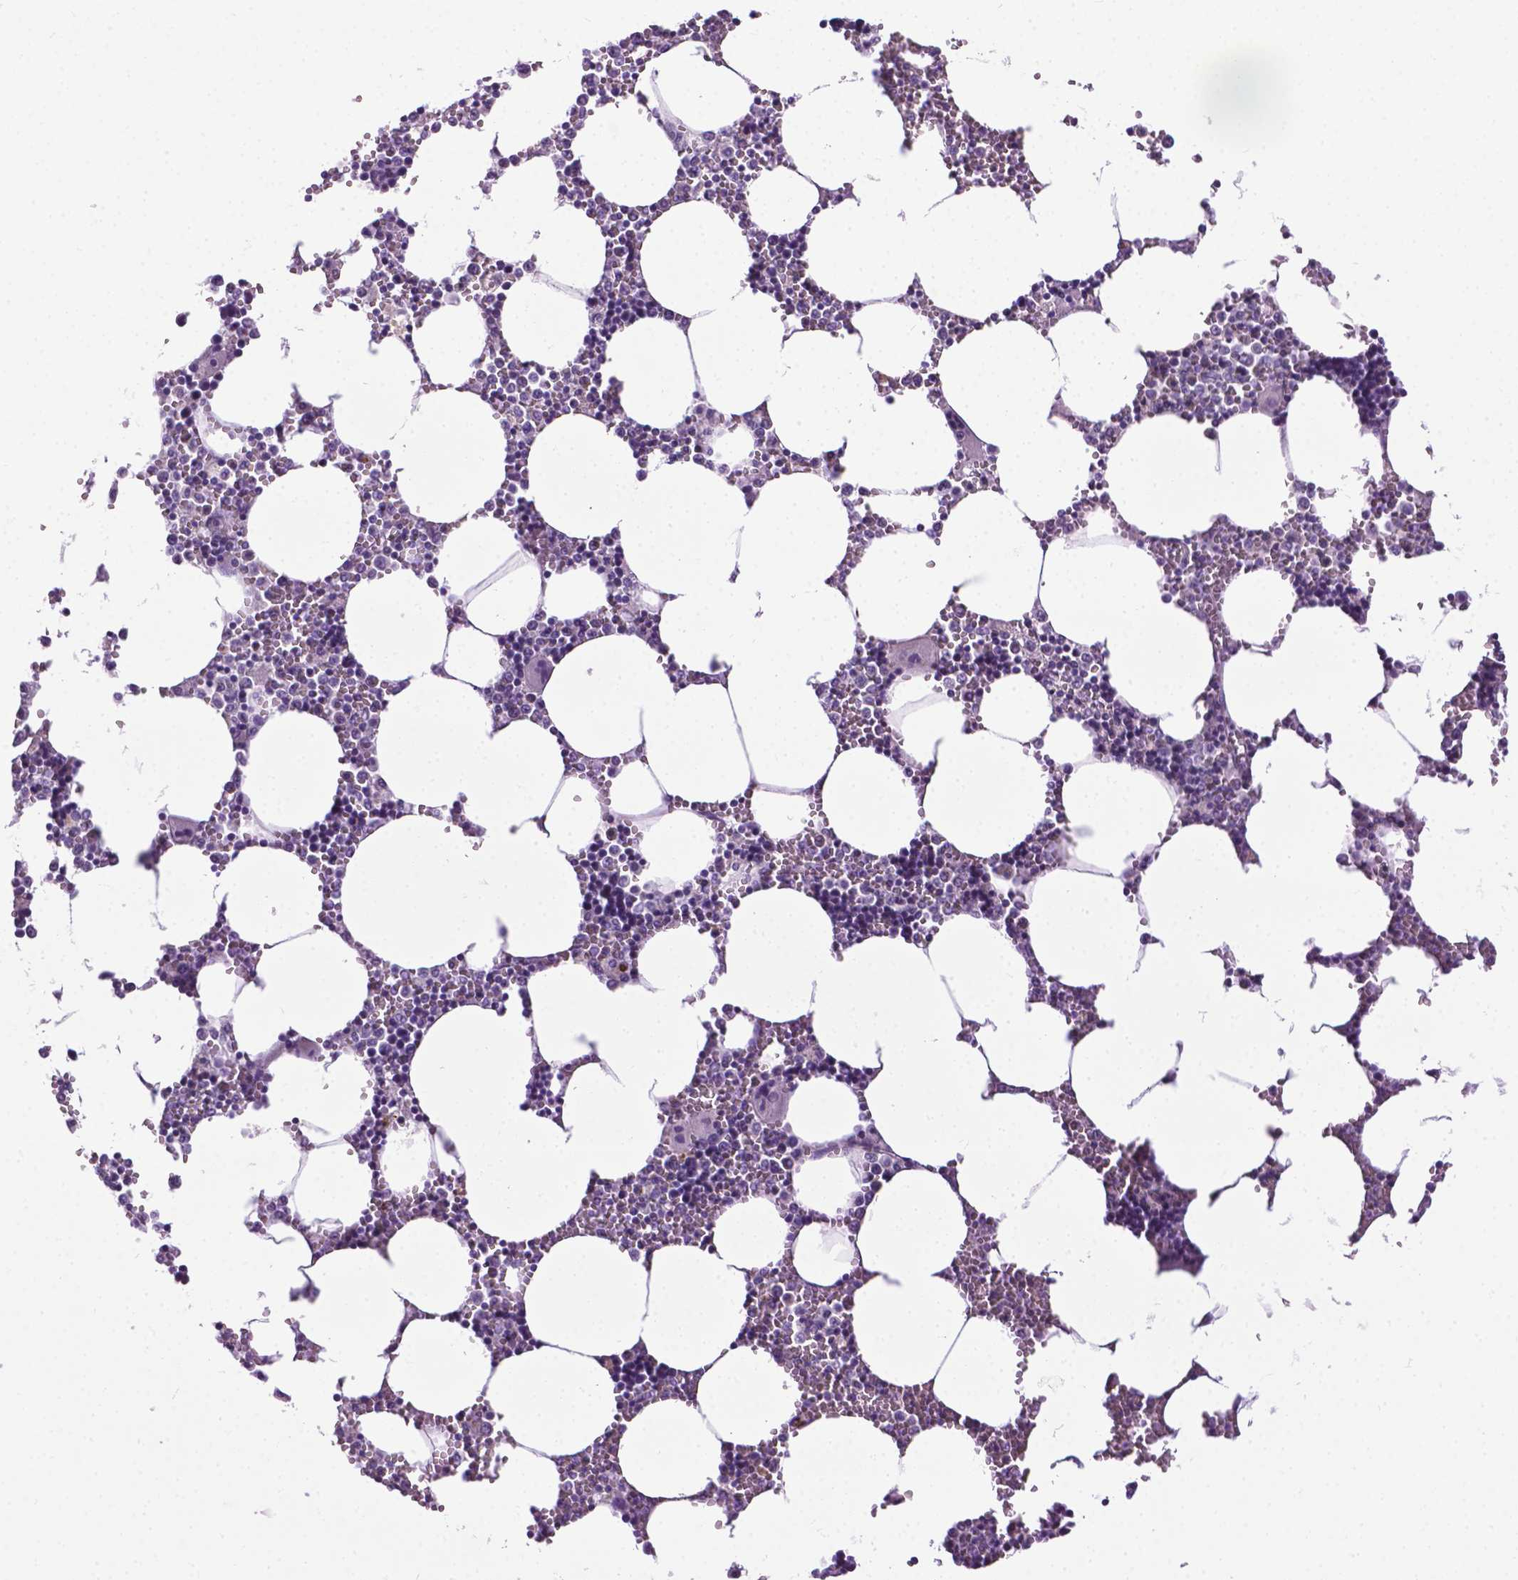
{"staining": {"intensity": "negative", "quantity": "none", "location": "none"}, "tissue": "bone marrow", "cell_type": "Hematopoietic cells", "image_type": "normal", "snomed": [{"axis": "morphology", "description": "Normal tissue, NOS"}, {"axis": "topography", "description": "Bone marrow"}], "caption": "Hematopoietic cells show no significant protein staining in normal bone marrow. Brightfield microscopy of IHC stained with DAB (brown) and hematoxylin (blue), captured at high magnification.", "gene": "SPECC1L", "patient": {"sex": "male", "age": 54}}